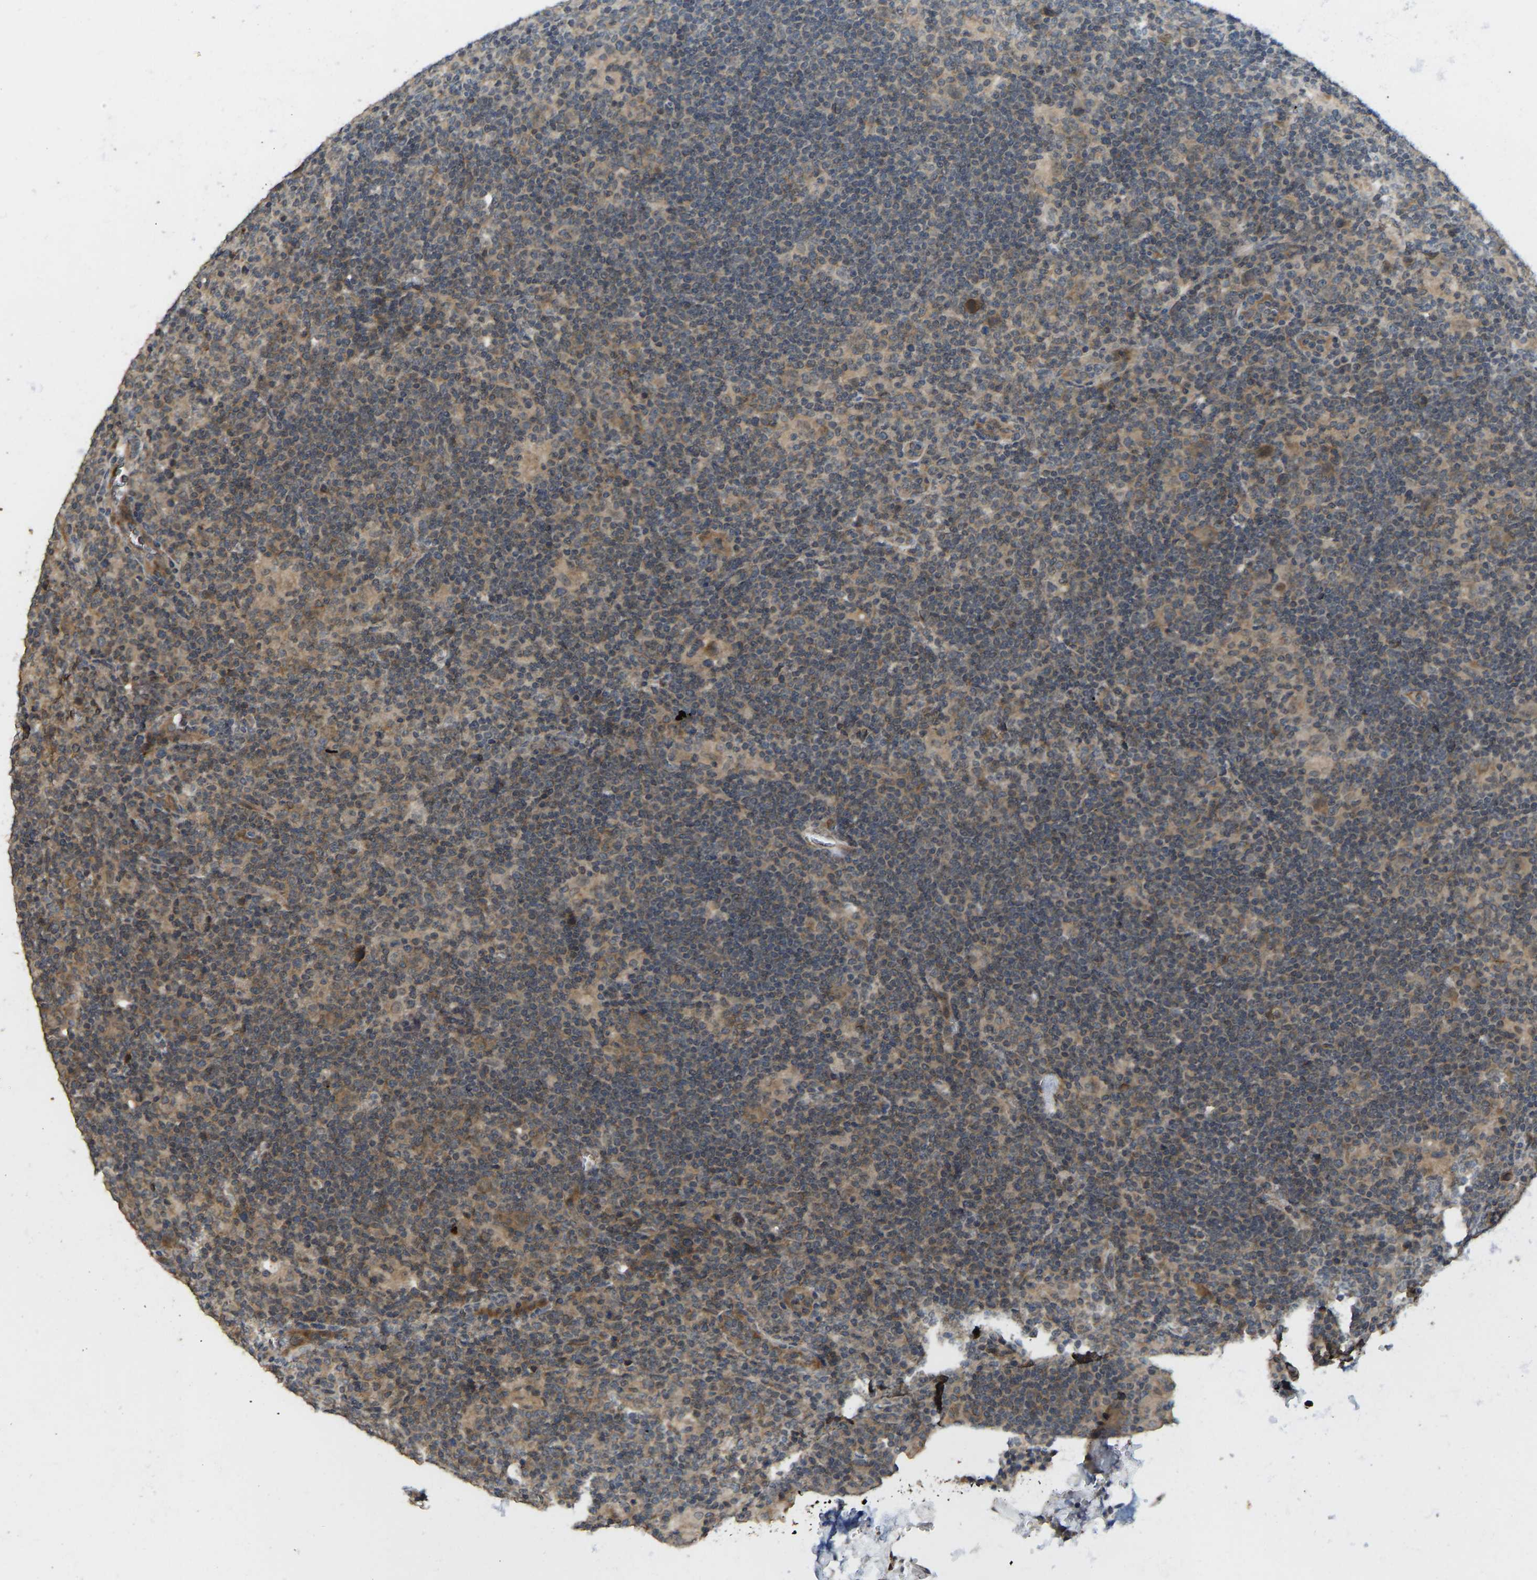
{"staining": {"intensity": "weak", "quantity": ">75%", "location": "cytoplasmic/membranous"}, "tissue": "lymphoma", "cell_type": "Tumor cells", "image_type": "cancer", "snomed": [{"axis": "morphology", "description": "Hodgkin's disease, NOS"}, {"axis": "topography", "description": "Lymph node"}], "caption": "Brown immunohistochemical staining in human Hodgkin's disease shows weak cytoplasmic/membranous staining in about >75% of tumor cells.", "gene": "NDRG3", "patient": {"sex": "female", "age": 57}}